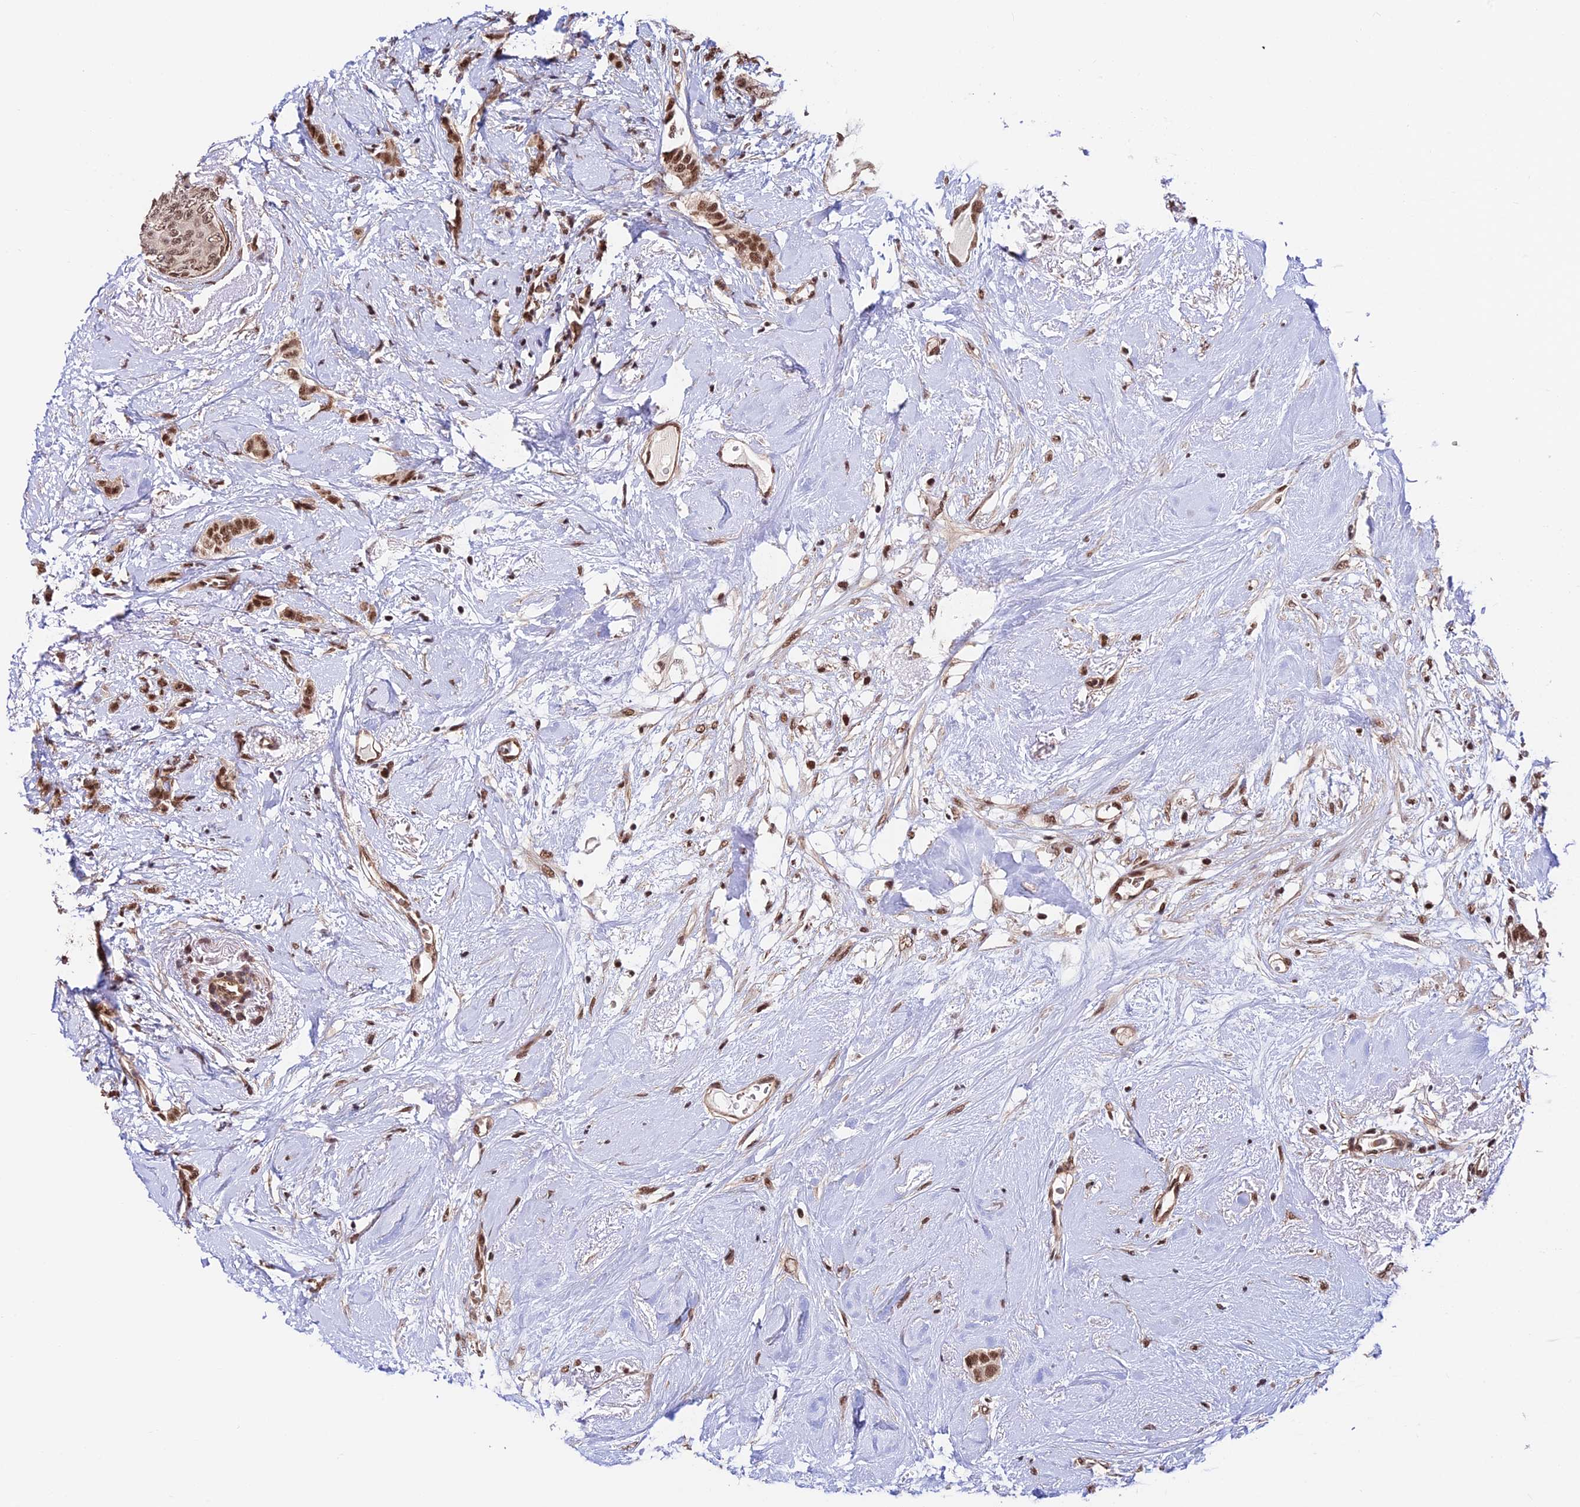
{"staining": {"intensity": "moderate", "quantity": ">75%", "location": "nuclear"}, "tissue": "breast cancer", "cell_type": "Tumor cells", "image_type": "cancer", "snomed": [{"axis": "morphology", "description": "Duct carcinoma"}, {"axis": "topography", "description": "Breast"}], "caption": "A high-resolution micrograph shows immunohistochemistry staining of breast cancer (infiltrating ductal carcinoma), which demonstrates moderate nuclear positivity in approximately >75% of tumor cells.", "gene": "RBM42", "patient": {"sex": "female", "age": 72}}